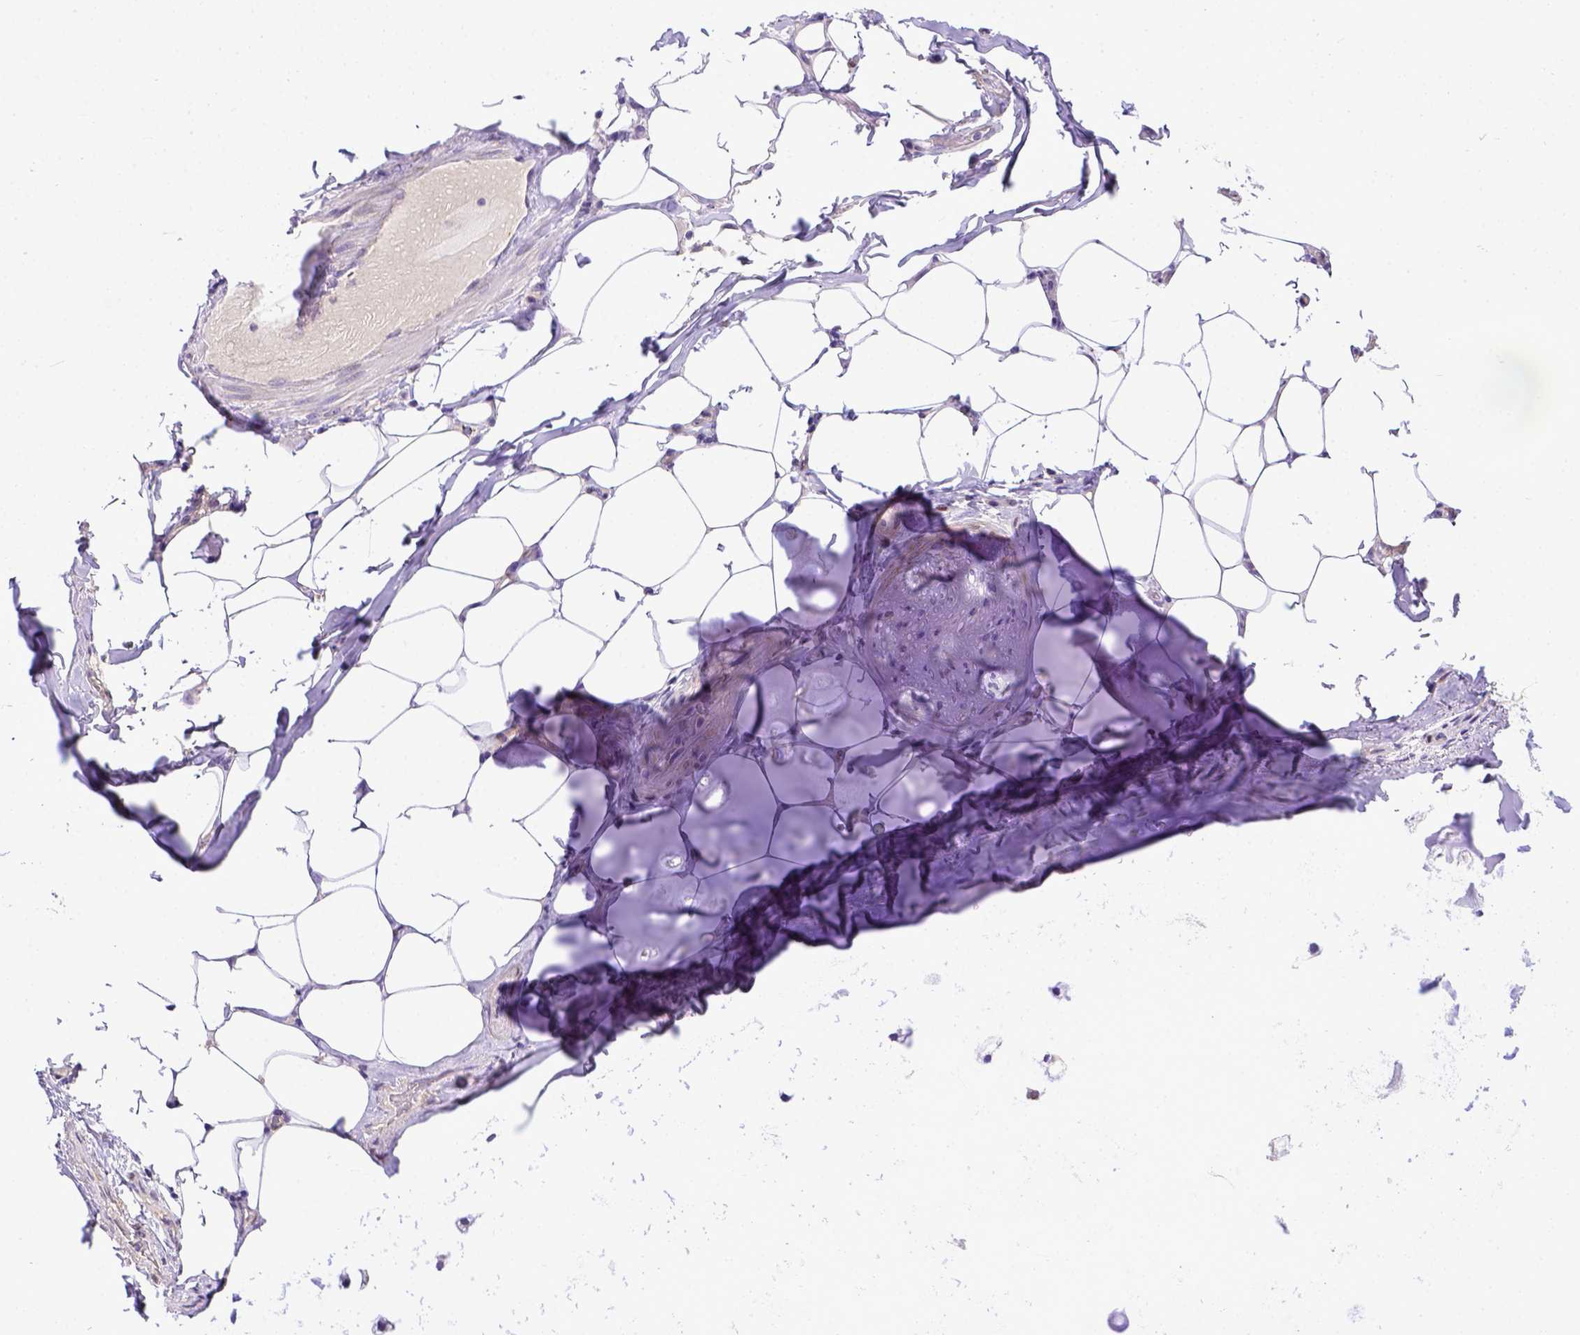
{"staining": {"intensity": "negative", "quantity": "none", "location": "none"}, "tissue": "adipose tissue", "cell_type": "Adipocytes", "image_type": "normal", "snomed": [{"axis": "morphology", "description": "Normal tissue, NOS"}, {"axis": "topography", "description": "Bronchus"}, {"axis": "topography", "description": "Lung"}], "caption": "There is no significant expression in adipocytes of adipose tissue. (Stains: DAB (3,3'-diaminobenzidine) immunohistochemistry with hematoxylin counter stain, Microscopy: brightfield microscopy at high magnification).", "gene": "BTN1A1", "patient": {"sex": "female", "age": 57}}